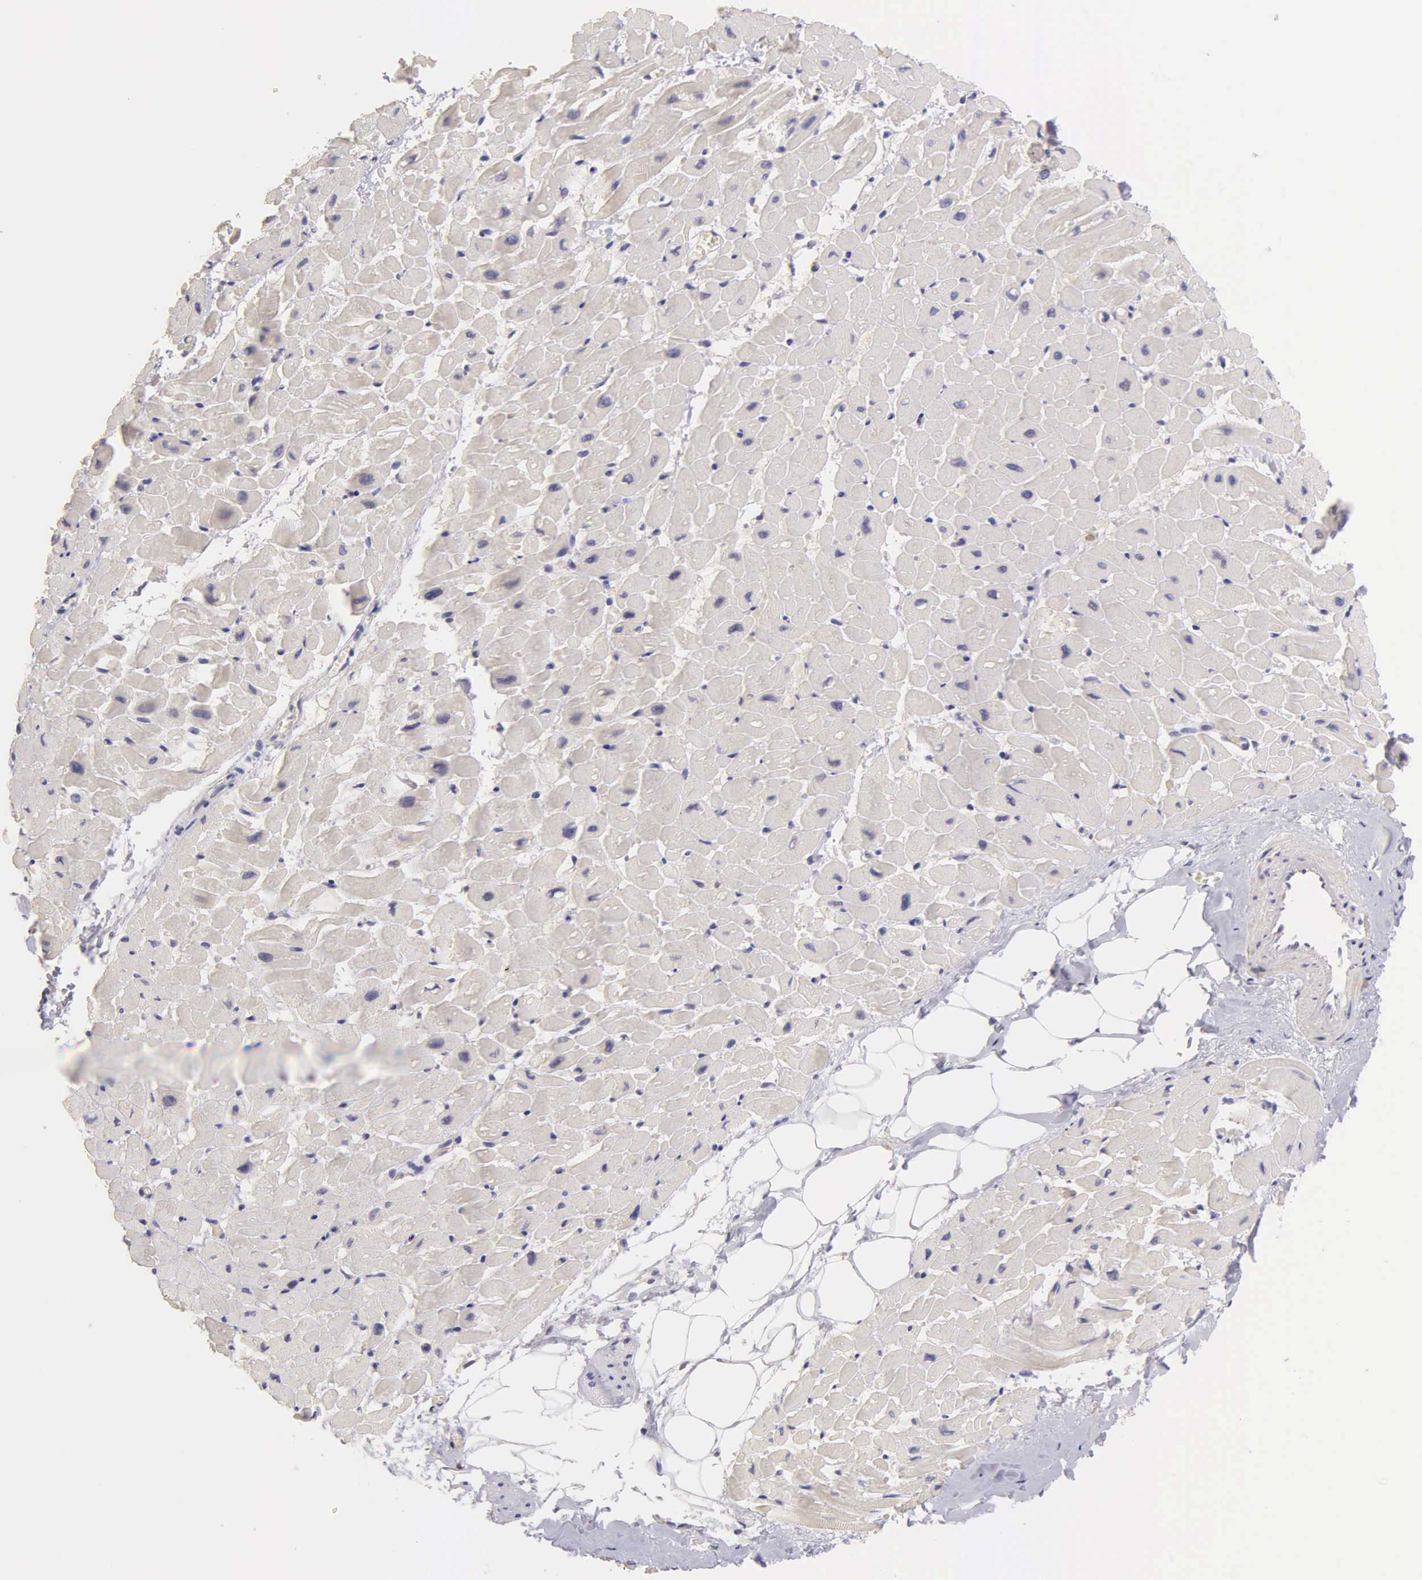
{"staining": {"intensity": "weak", "quantity": "25%-75%", "location": "cytoplasmic/membranous"}, "tissue": "heart muscle", "cell_type": "Cardiomyocytes", "image_type": "normal", "snomed": [{"axis": "morphology", "description": "Normal tissue, NOS"}, {"axis": "topography", "description": "Heart"}], "caption": "High-magnification brightfield microscopy of benign heart muscle stained with DAB (brown) and counterstained with hematoxylin (blue). cardiomyocytes exhibit weak cytoplasmic/membranous staining is present in about25%-75% of cells. (DAB (3,3'-diaminobenzidine) IHC, brown staining for protein, blue staining for nuclei).", "gene": "ESR1", "patient": {"sex": "male", "age": 45}}